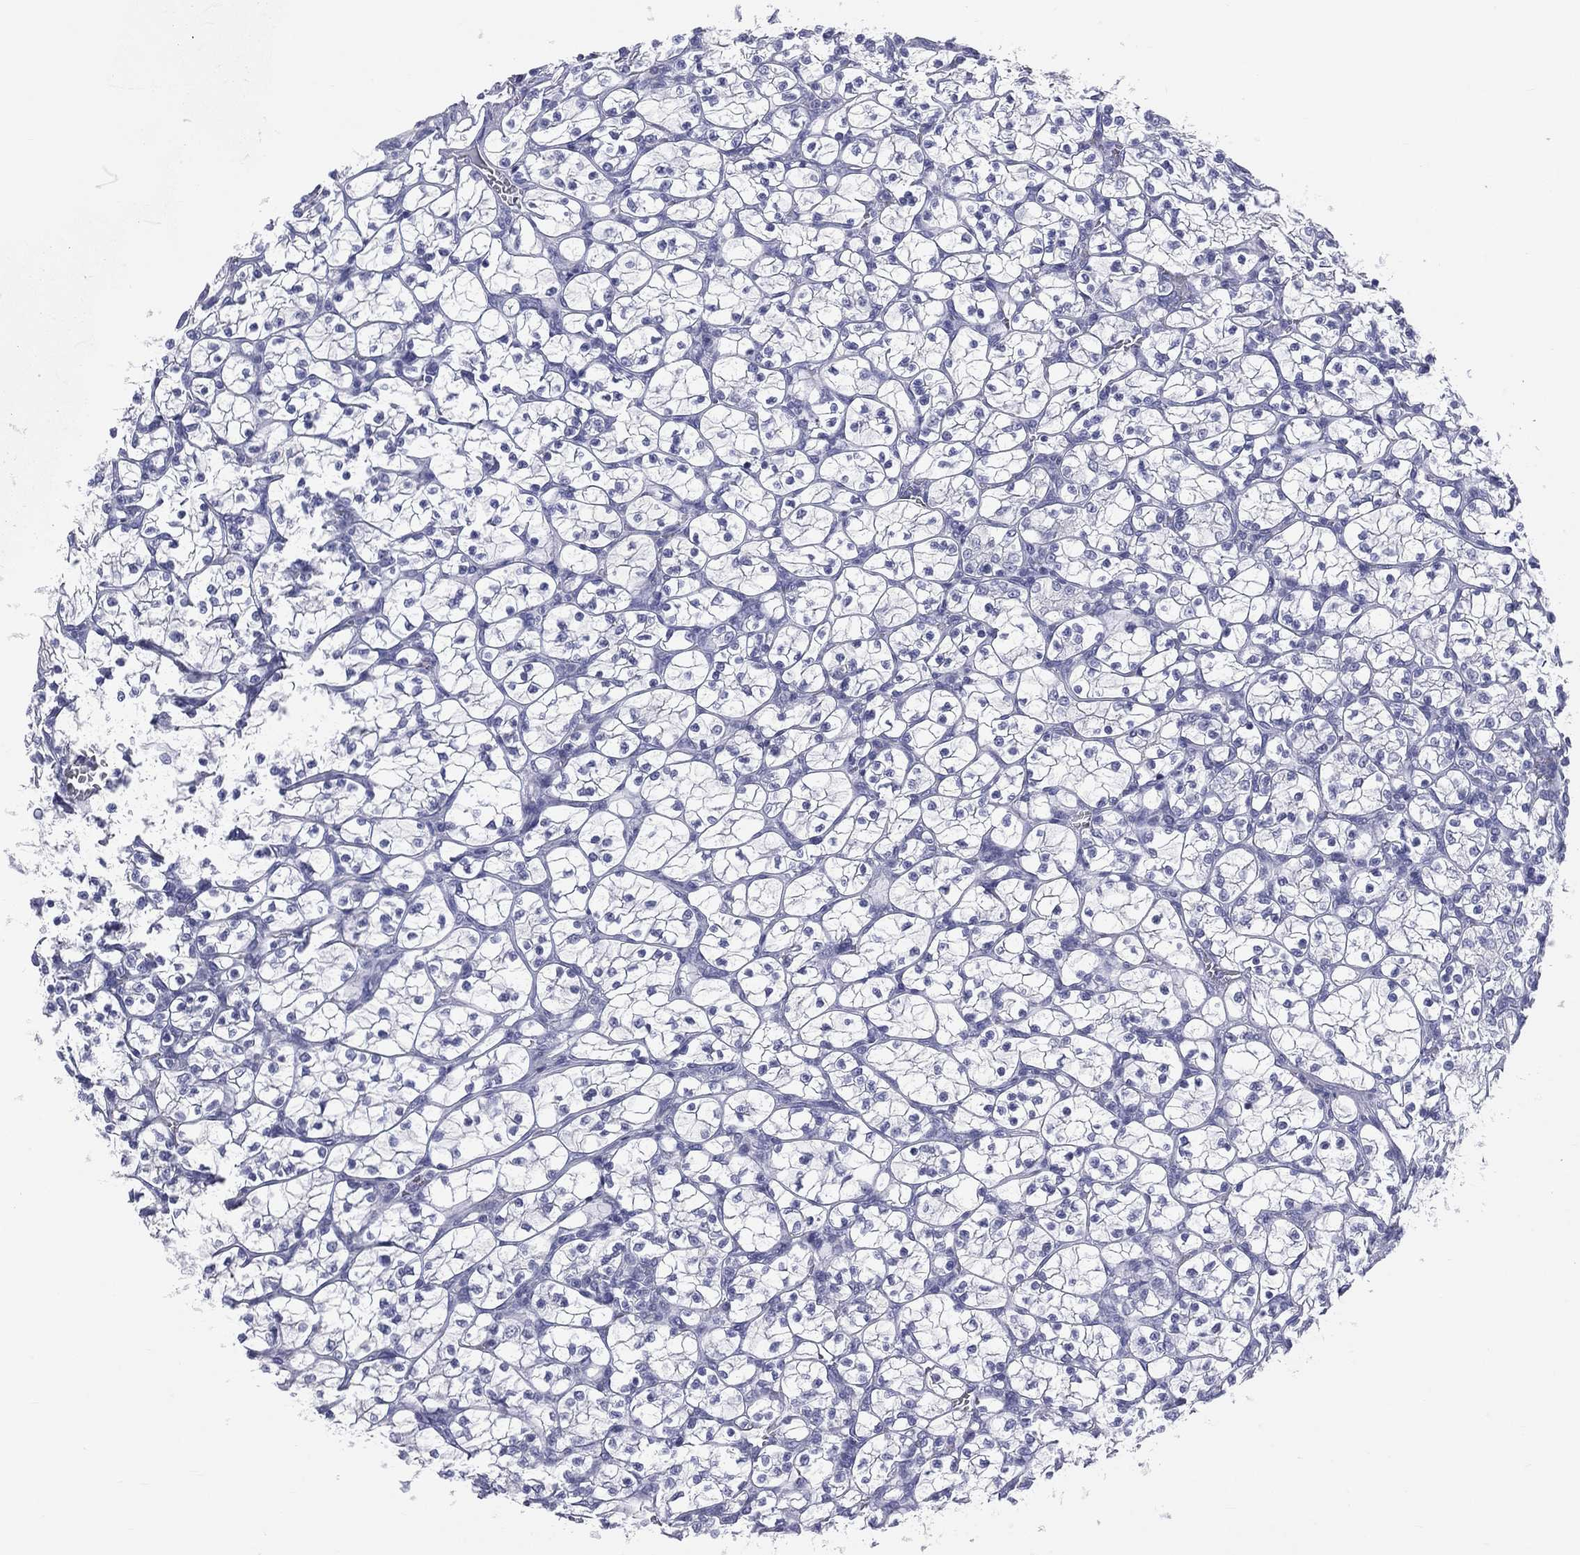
{"staining": {"intensity": "negative", "quantity": "none", "location": "none"}, "tissue": "renal cancer", "cell_type": "Tumor cells", "image_type": "cancer", "snomed": [{"axis": "morphology", "description": "Adenocarcinoma, NOS"}, {"axis": "topography", "description": "Kidney"}], "caption": "The histopathology image demonstrates no staining of tumor cells in renal adenocarcinoma.", "gene": "MLN", "patient": {"sex": "female", "age": 89}}